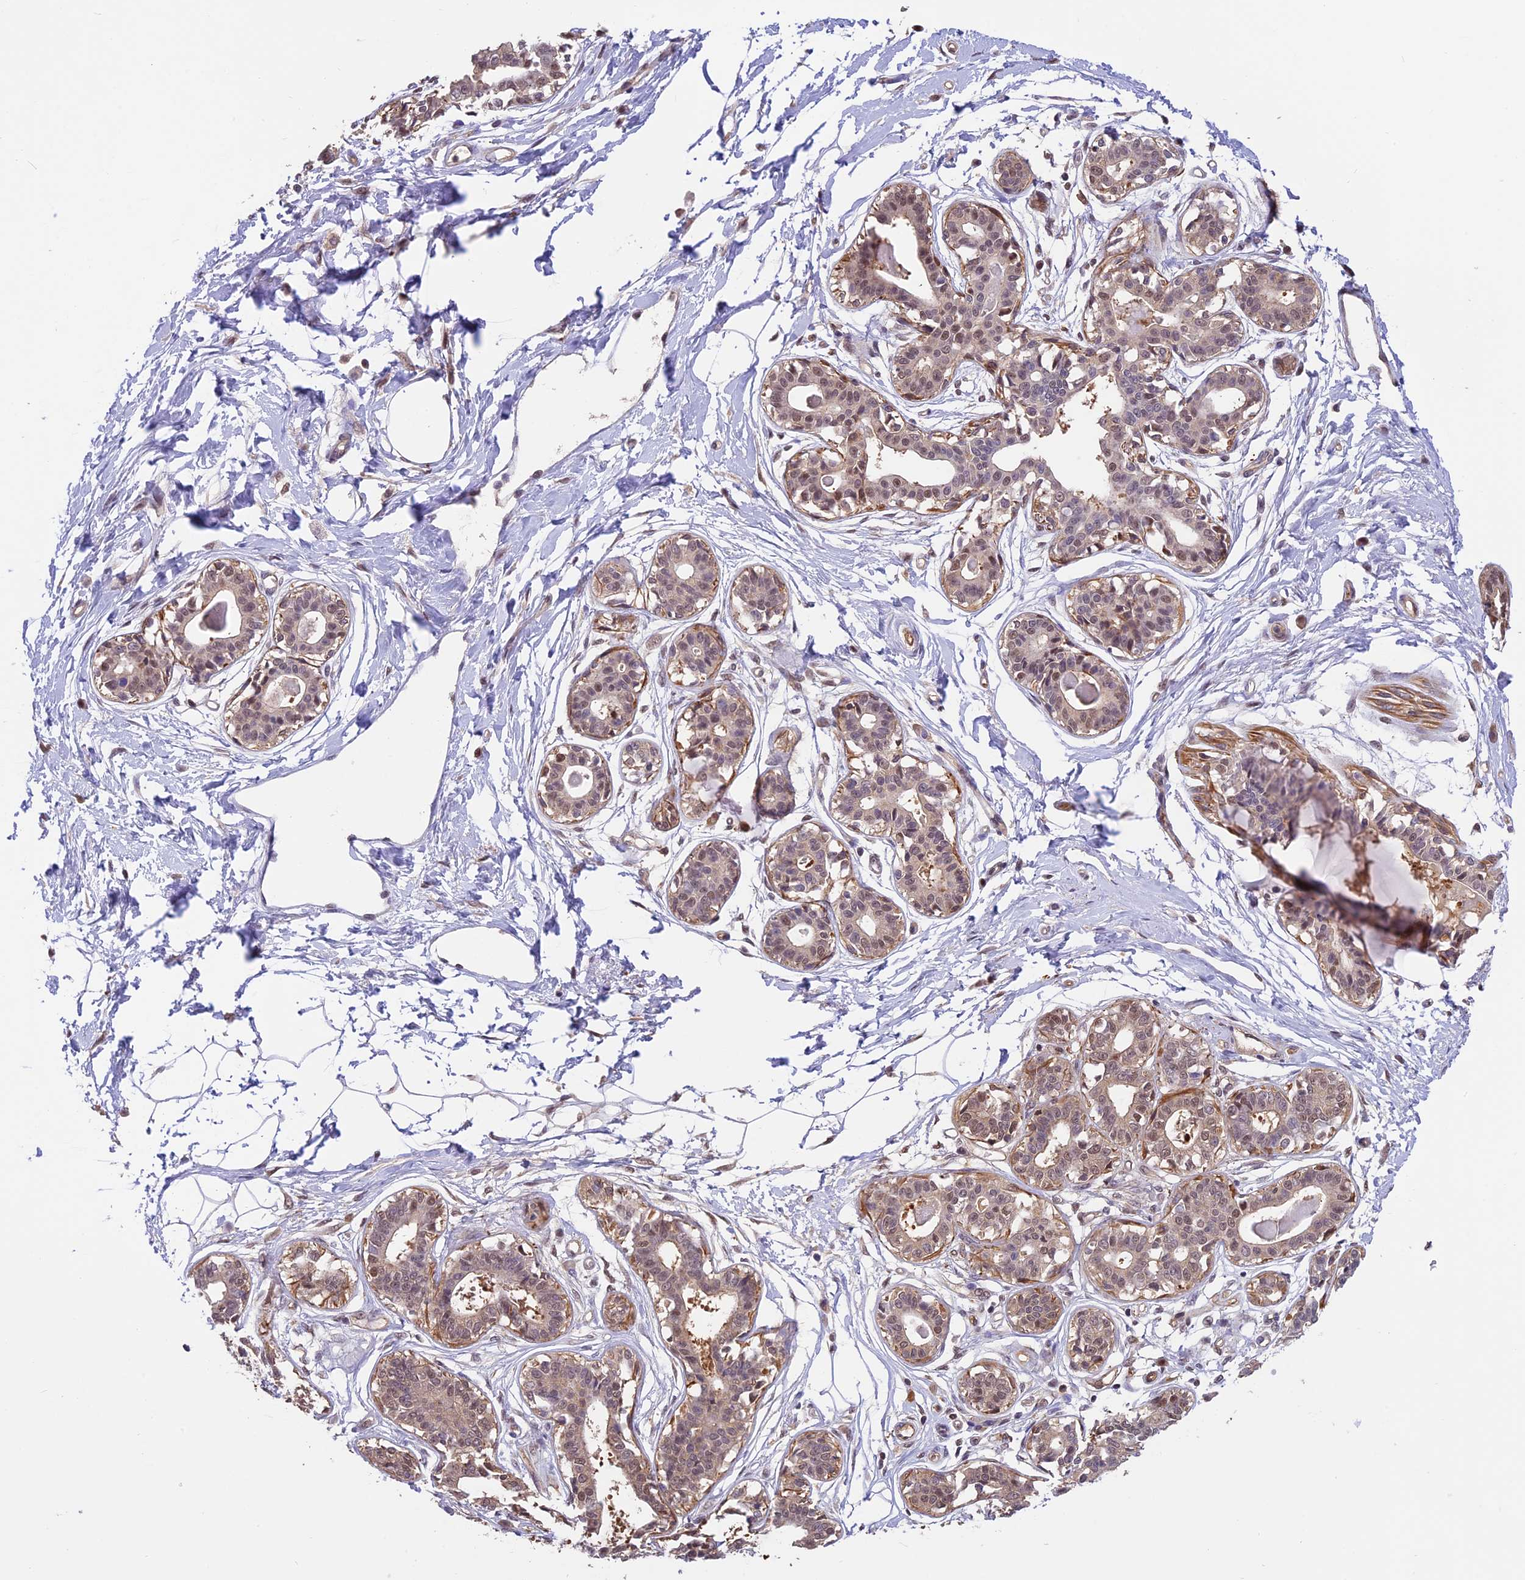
{"staining": {"intensity": "moderate", "quantity": ">75%", "location": "cytoplasmic/membranous"}, "tissue": "breast", "cell_type": "Adipocytes", "image_type": "normal", "snomed": [{"axis": "morphology", "description": "Normal tissue, NOS"}, {"axis": "topography", "description": "Breast"}], "caption": "This photomicrograph reveals benign breast stained with immunohistochemistry to label a protein in brown. The cytoplasmic/membranous of adipocytes show moderate positivity for the protein. Nuclei are counter-stained blue.", "gene": "PSMB3", "patient": {"sex": "female", "age": 45}}